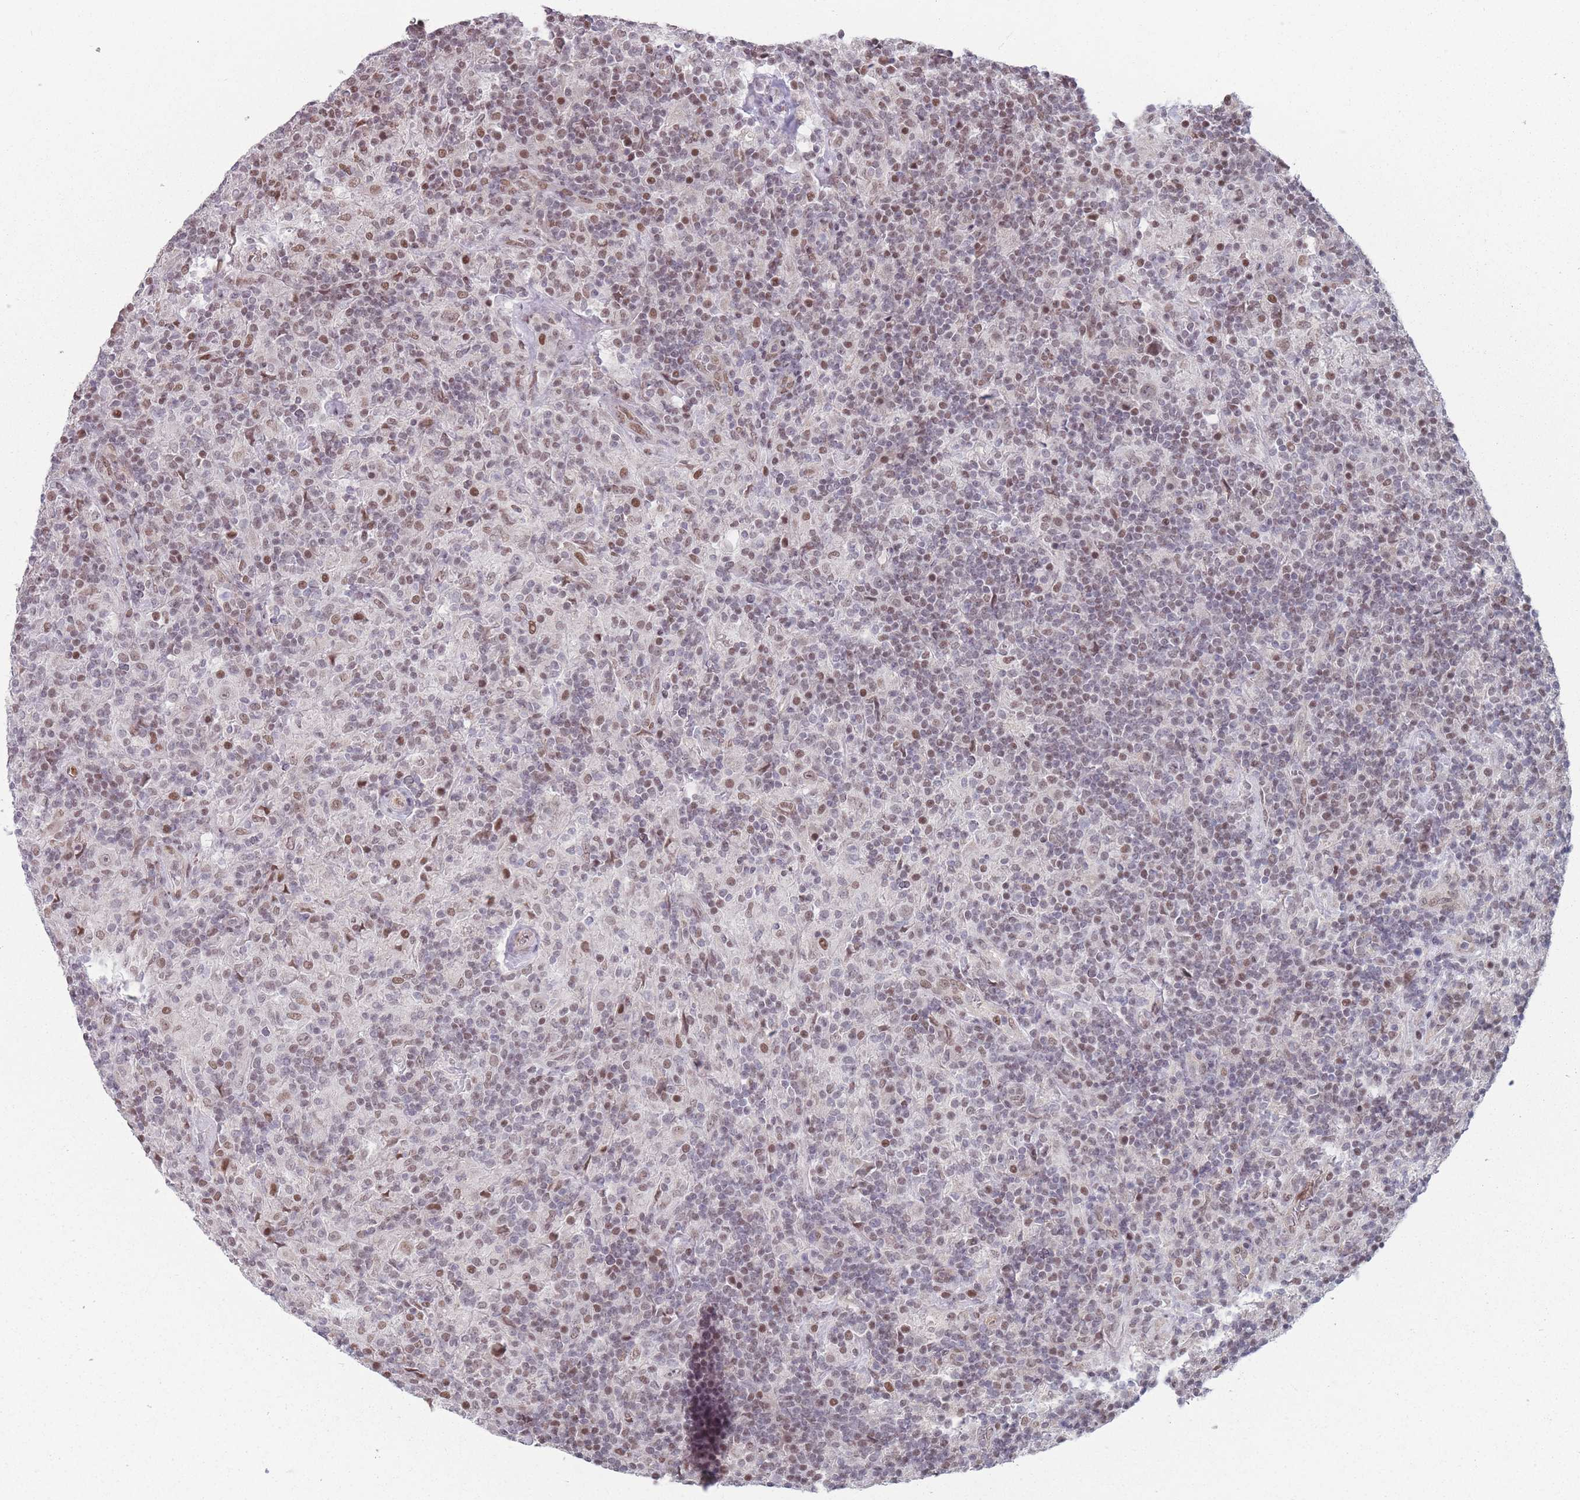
{"staining": {"intensity": "weak", "quantity": ">75%", "location": "nuclear"}, "tissue": "lymphoma", "cell_type": "Tumor cells", "image_type": "cancer", "snomed": [{"axis": "morphology", "description": "Hodgkin's disease, NOS"}, {"axis": "topography", "description": "Lymph node"}], "caption": "Tumor cells exhibit low levels of weak nuclear expression in approximately >75% of cells in human Hodgkin's disease.", "gene": "SH3BGRL2", "patient": {"sex": "male", "age": 70}}